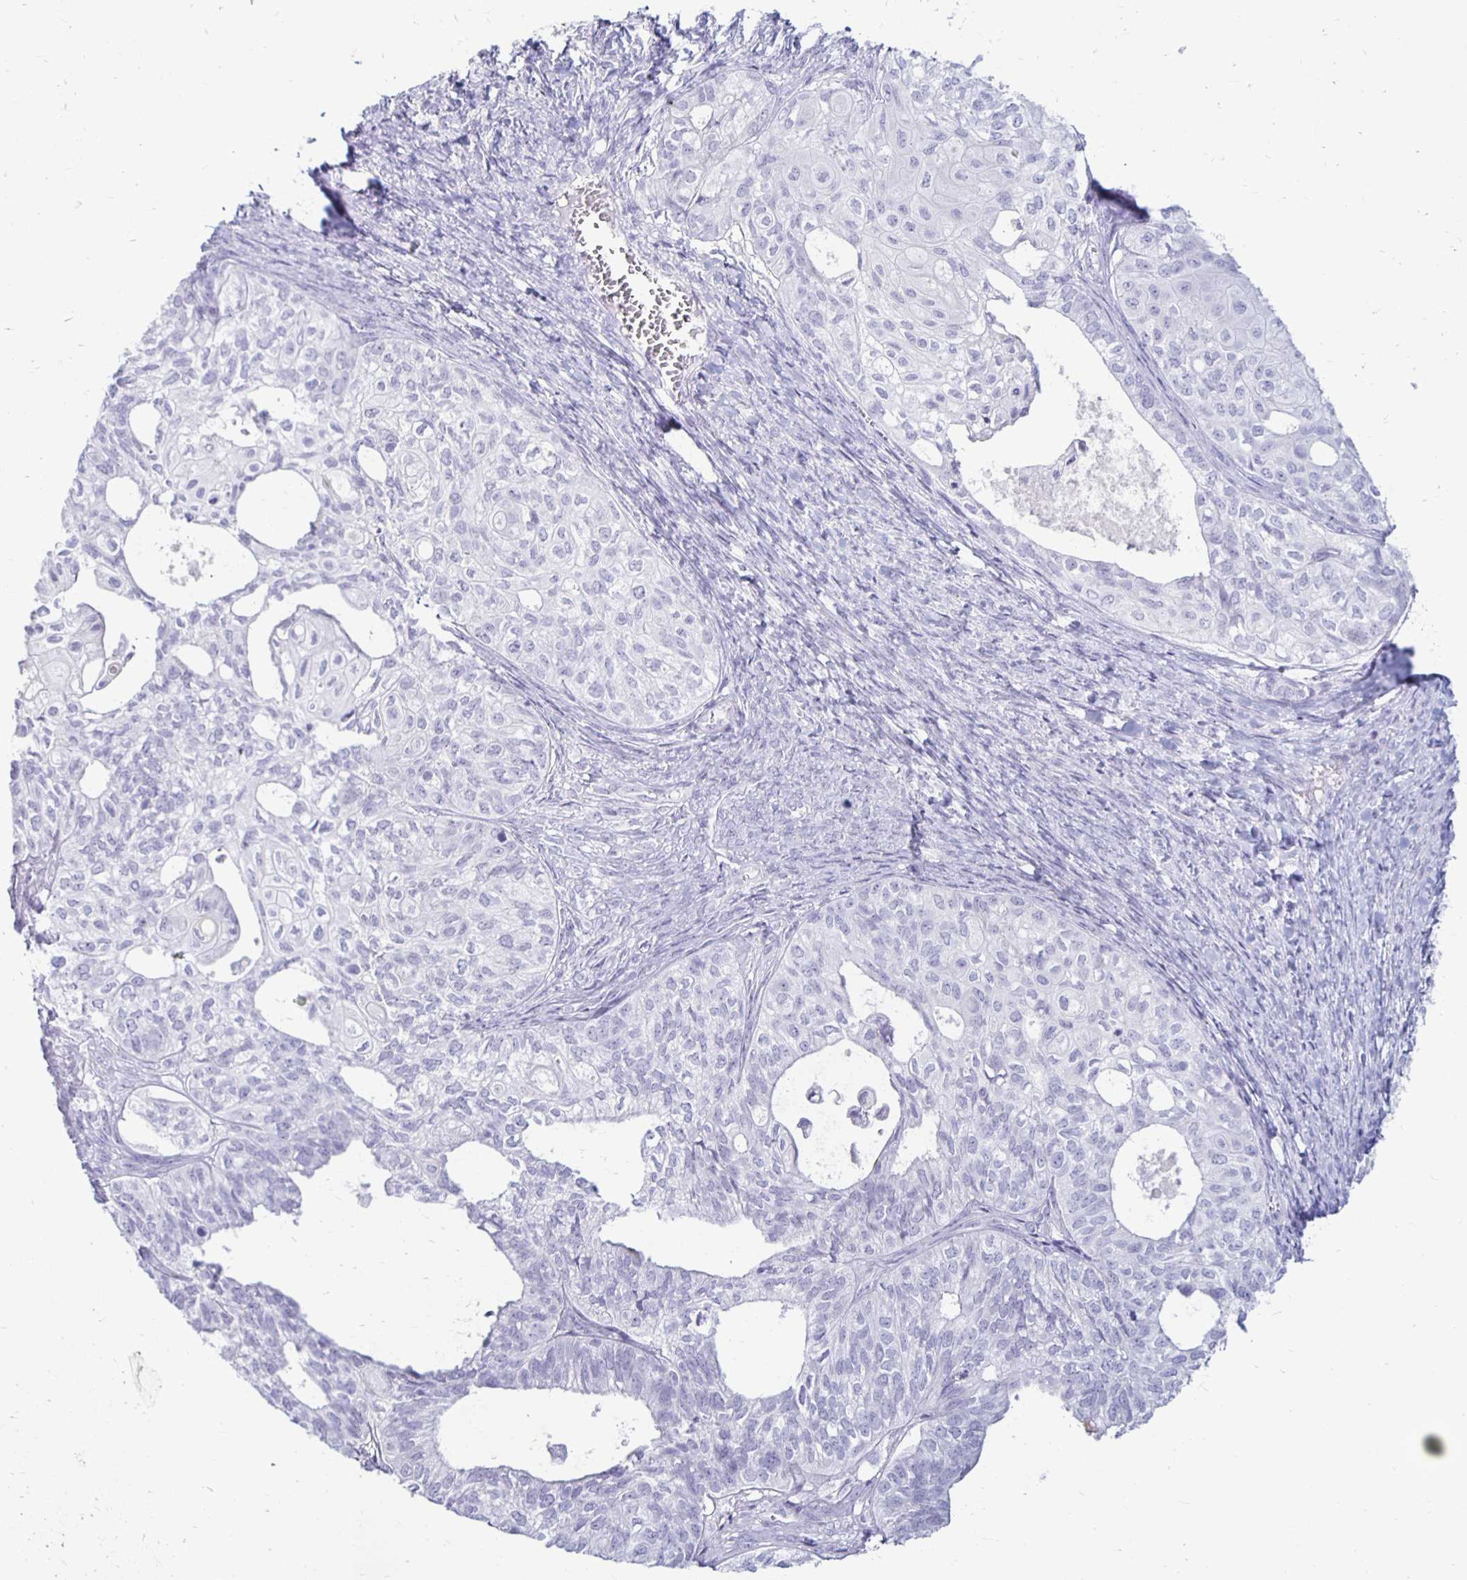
{"staining": {"intensity": "negative", "quantity": "none", "location": "none"}, "tissue": "ovarian cancer", "cell_type": "Tumor cells", "image_type": "cancer", "snomed": [{"axis": "morphology", "description": "Carcinoma, endometroid"}, {"axis": "topography", "description": "Ovary"}], "caption": "Immunohistochemical staining of ovarian endometroid carcinoma exhibits no significant staining in tumor cells.", "gene": "RYR1", "patient": {"sex": "female", "age": 64}}